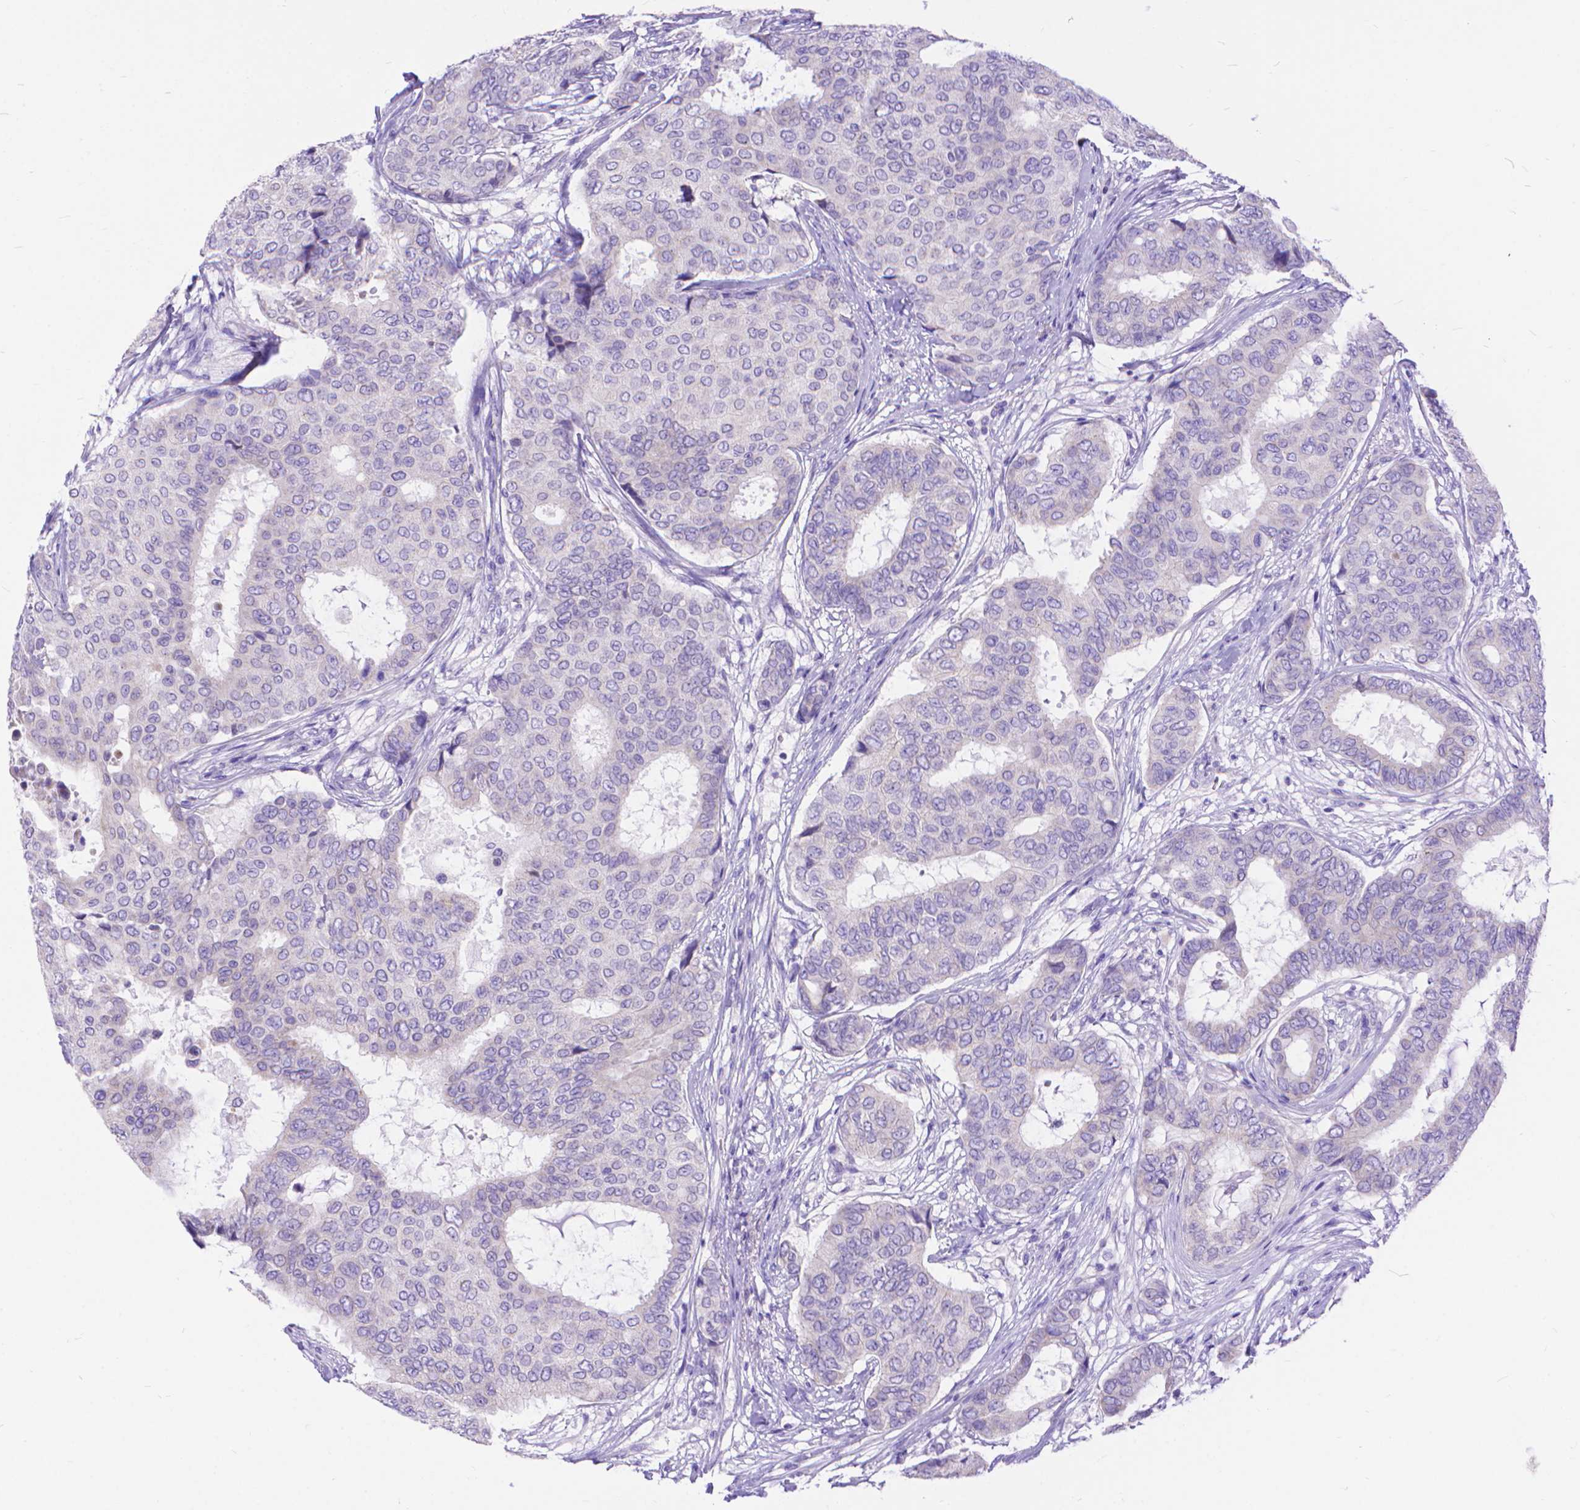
{"staining": {"intensity": "negative", "quantity": "none", "location": "none"}, "tissue": "breast cancer", "cell_type": "Tumor cells", "image_type": "cancer", "snomed": [{"axis": "morphology", "description": "Duct carcinoma"}, {"axis": "topography", "description": "Breast"}], "caption": "This is an immunohistochemistry photomicrograph of breast infiltrating ductal carcinoma. There is no positivity in tumor cells.", "gene": "DHRS2", "patient": {"sex": "female", "age": 75}}